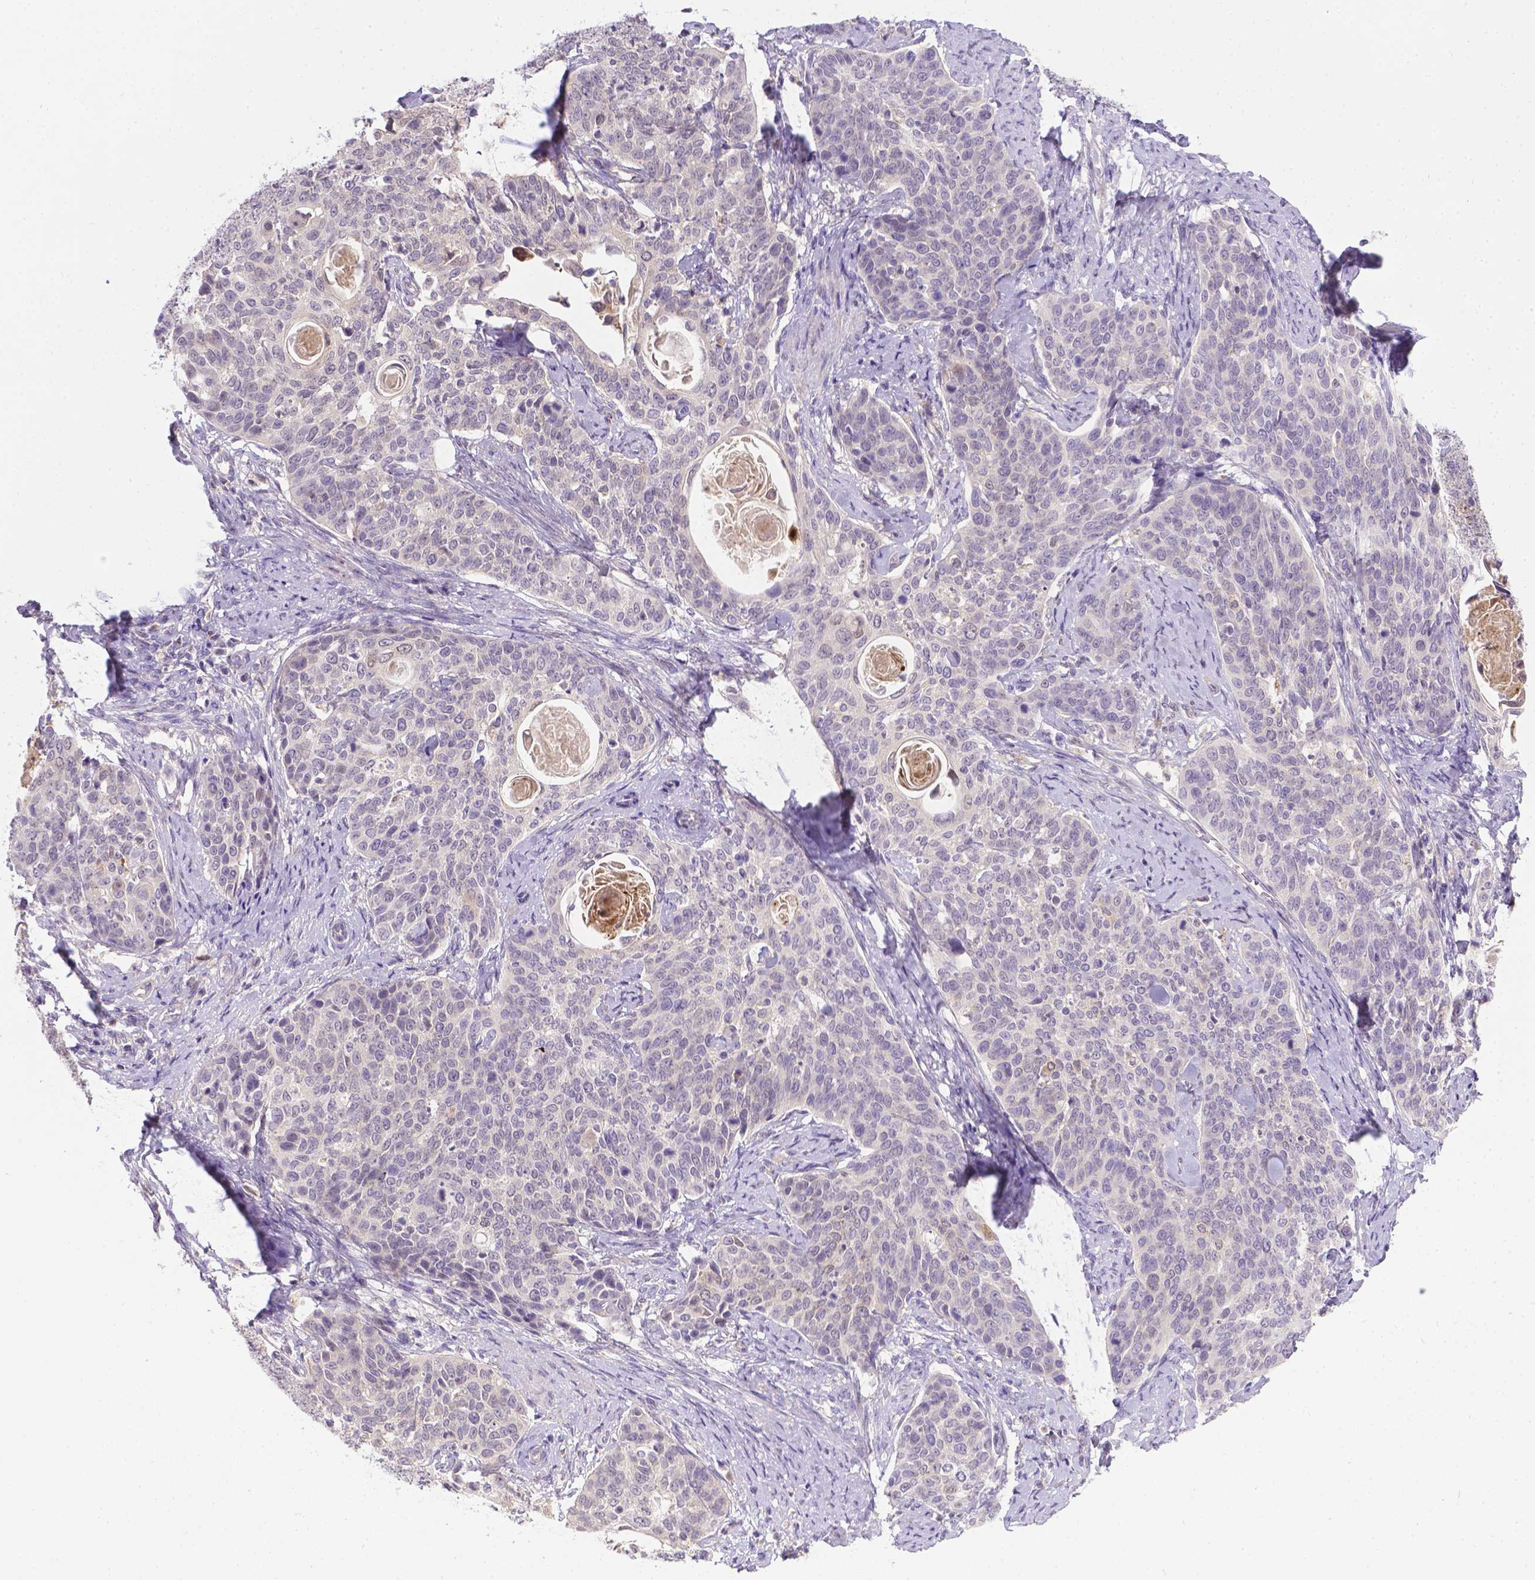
{"staining": {"intensity": "negative", "quantity": "none", "location": "none"}, "tissue": "cervical cancer", "cell_type": "Tumor cells", "image_type": "cancer", "snomed": [{"axis": "morphology", "description": "Squamous cell carcinoma, NOS"}, {"axis": "topography", "description": "Cervix"}], "caption": "Tumor cells are negative for brown protein staining in cervical cancer.", "gene": "TM4SF18", "patient": {"sex": "female", "age": 69}}